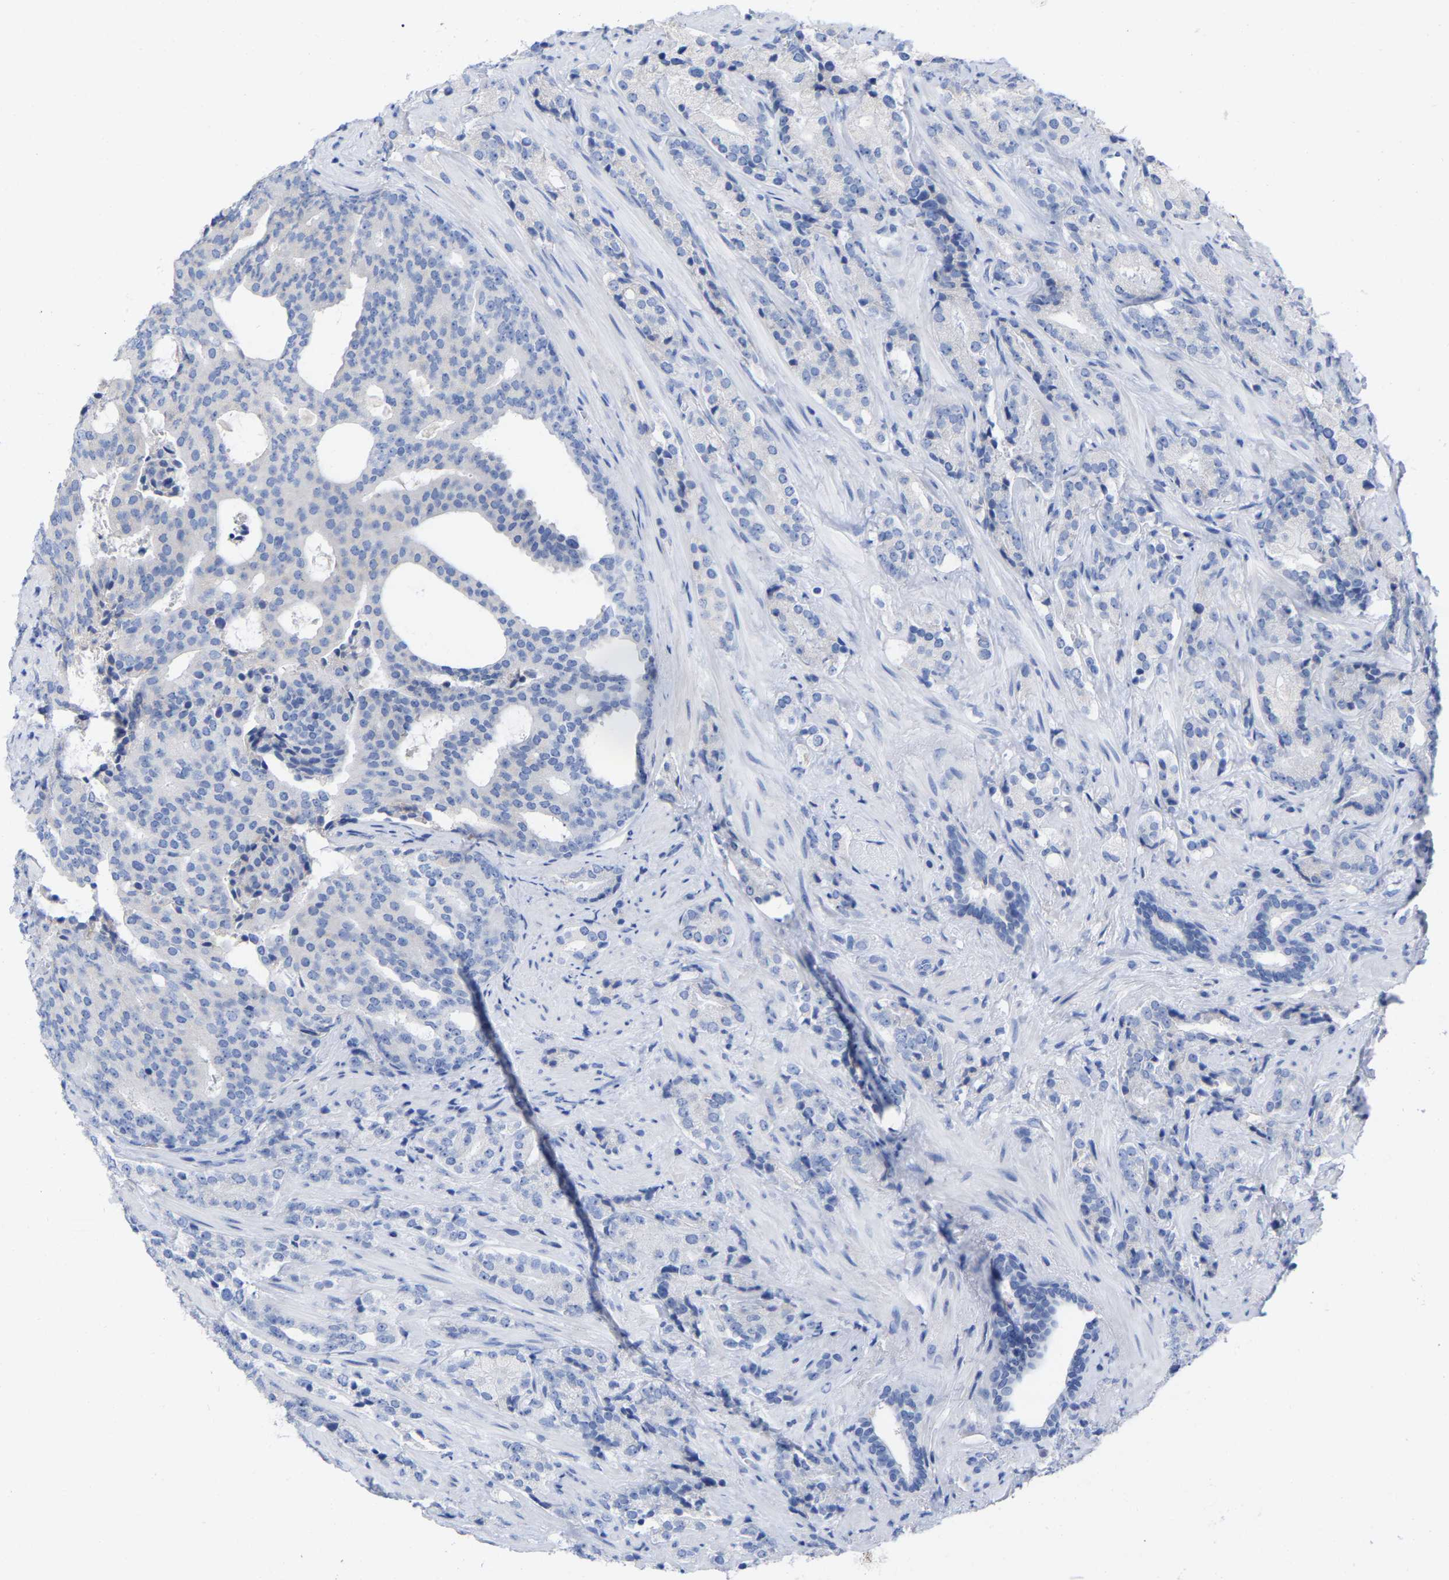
{"staining": {"intensity": "negative", "quantity": "none", "location": "none"}, "tissue": "prostate cancer", "cell_type": "Tumor cells", "image_type": "cancer", "snomed": [{"axis": "morphology", "description": "Adenocarcinoma, High grade"}, {"axis": "topography", "description": "Prostate"}], "caption": "High power microscopy image of an immunohistochemistry (IHC) image of high-grade adenocarcinoma (prostate), revealing no significant expression in tumor cells.", "gene": "HAPLN1", "patient": {"sex": "male", "age": 71}}